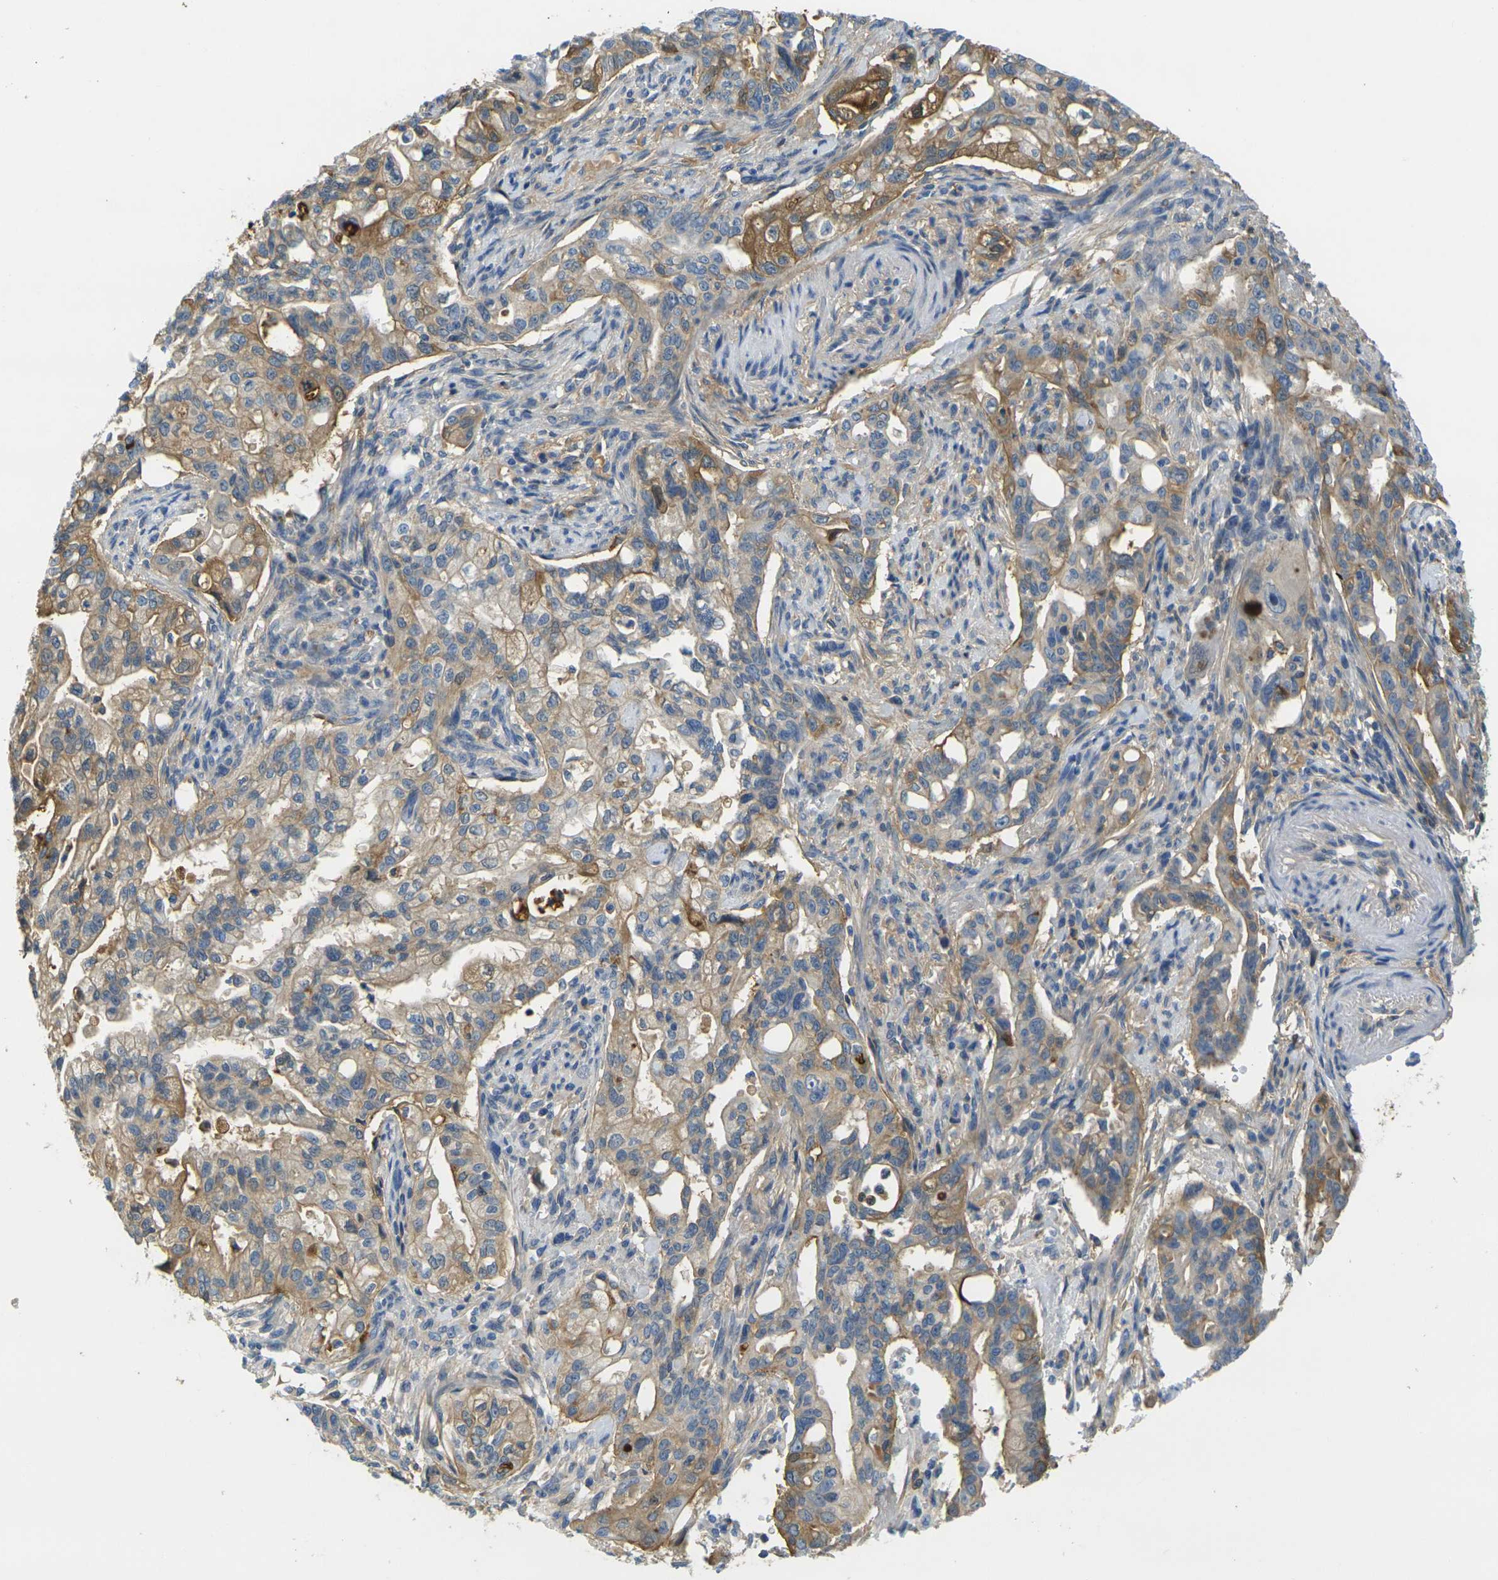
{"staining": {"intensity": "moderate", "quantity": ">75%", "location": "cytoplasmic/membranous"}, "tissue": "pancreatic cancer", "cell_type": "Tumor cells", "image_type": "cancer", "snomed": [{"axis": "morphology", "description": "Normal tissue, NOS"}, {"axis": "topography", "description": "Pancreas"}], "caption": "A medium amount of moderate cytoplasmic/membranous staining is identified in approximately >75% of tumor cells in pancreatic cancer tissue.", "gene": "PLCD1", "patient": {"sex": "male", "age": 42}}